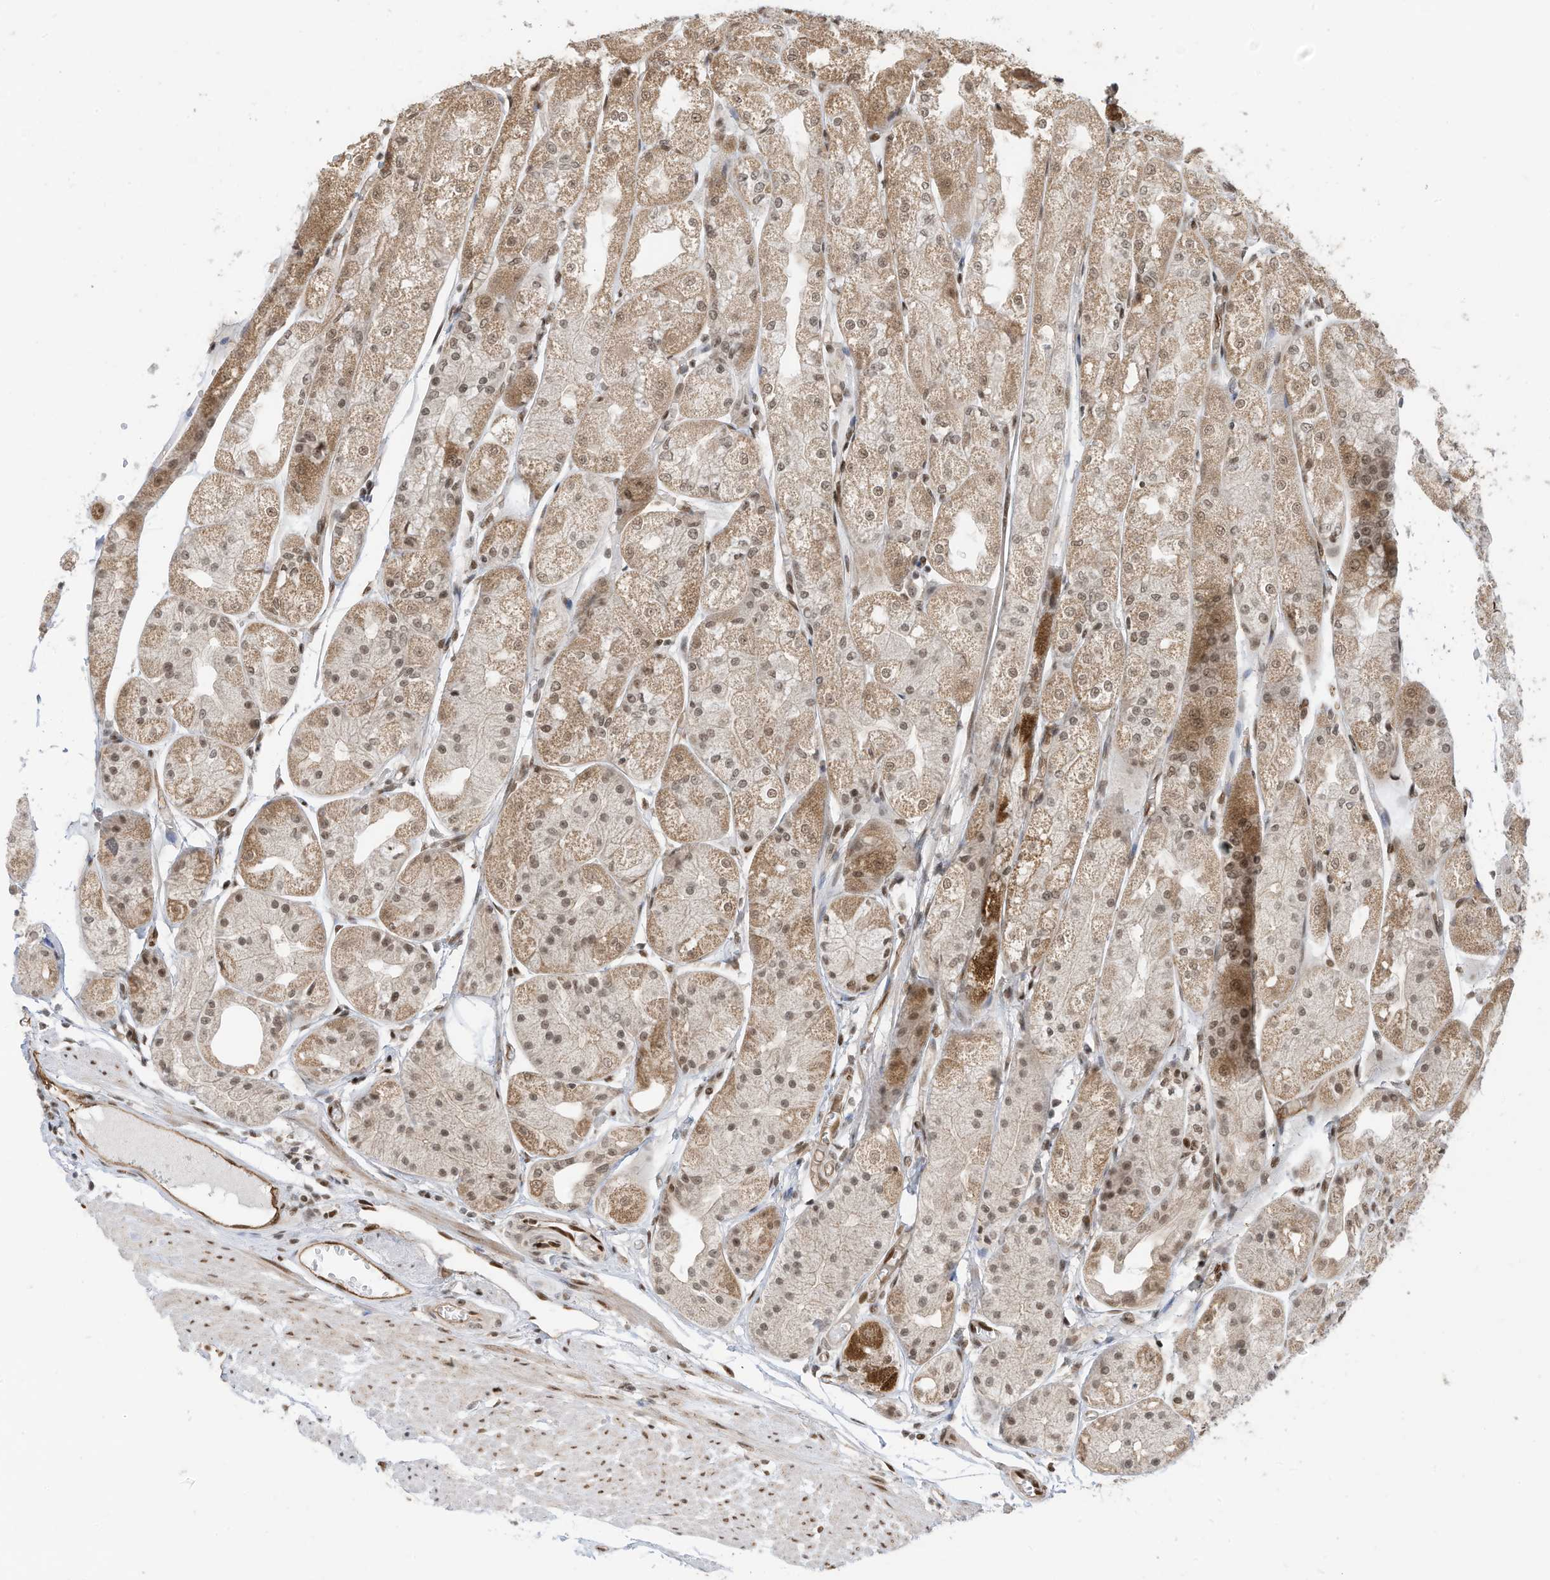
{"staining": {"intensity": "strong", "quantity": "25%-75%", "location": "cytoplasmic/membranous,nuclear"}, "tissue": "stomach", "cell_type": "Glandular cells", "image_type": "normal", "snomed": [{"axis": "morphology", "description": "Normal tissue, NOS"}, {"axis": "topography", "description": "Stomach, upper"}], "caption": "A brown stain labels strong cytoplasmic/membranous,nuclear expression of a protein in glandular cells of unremarkable human stomach.", "gene": "AURKAIP1", "patient": {"sex": "male", "age": 72}}